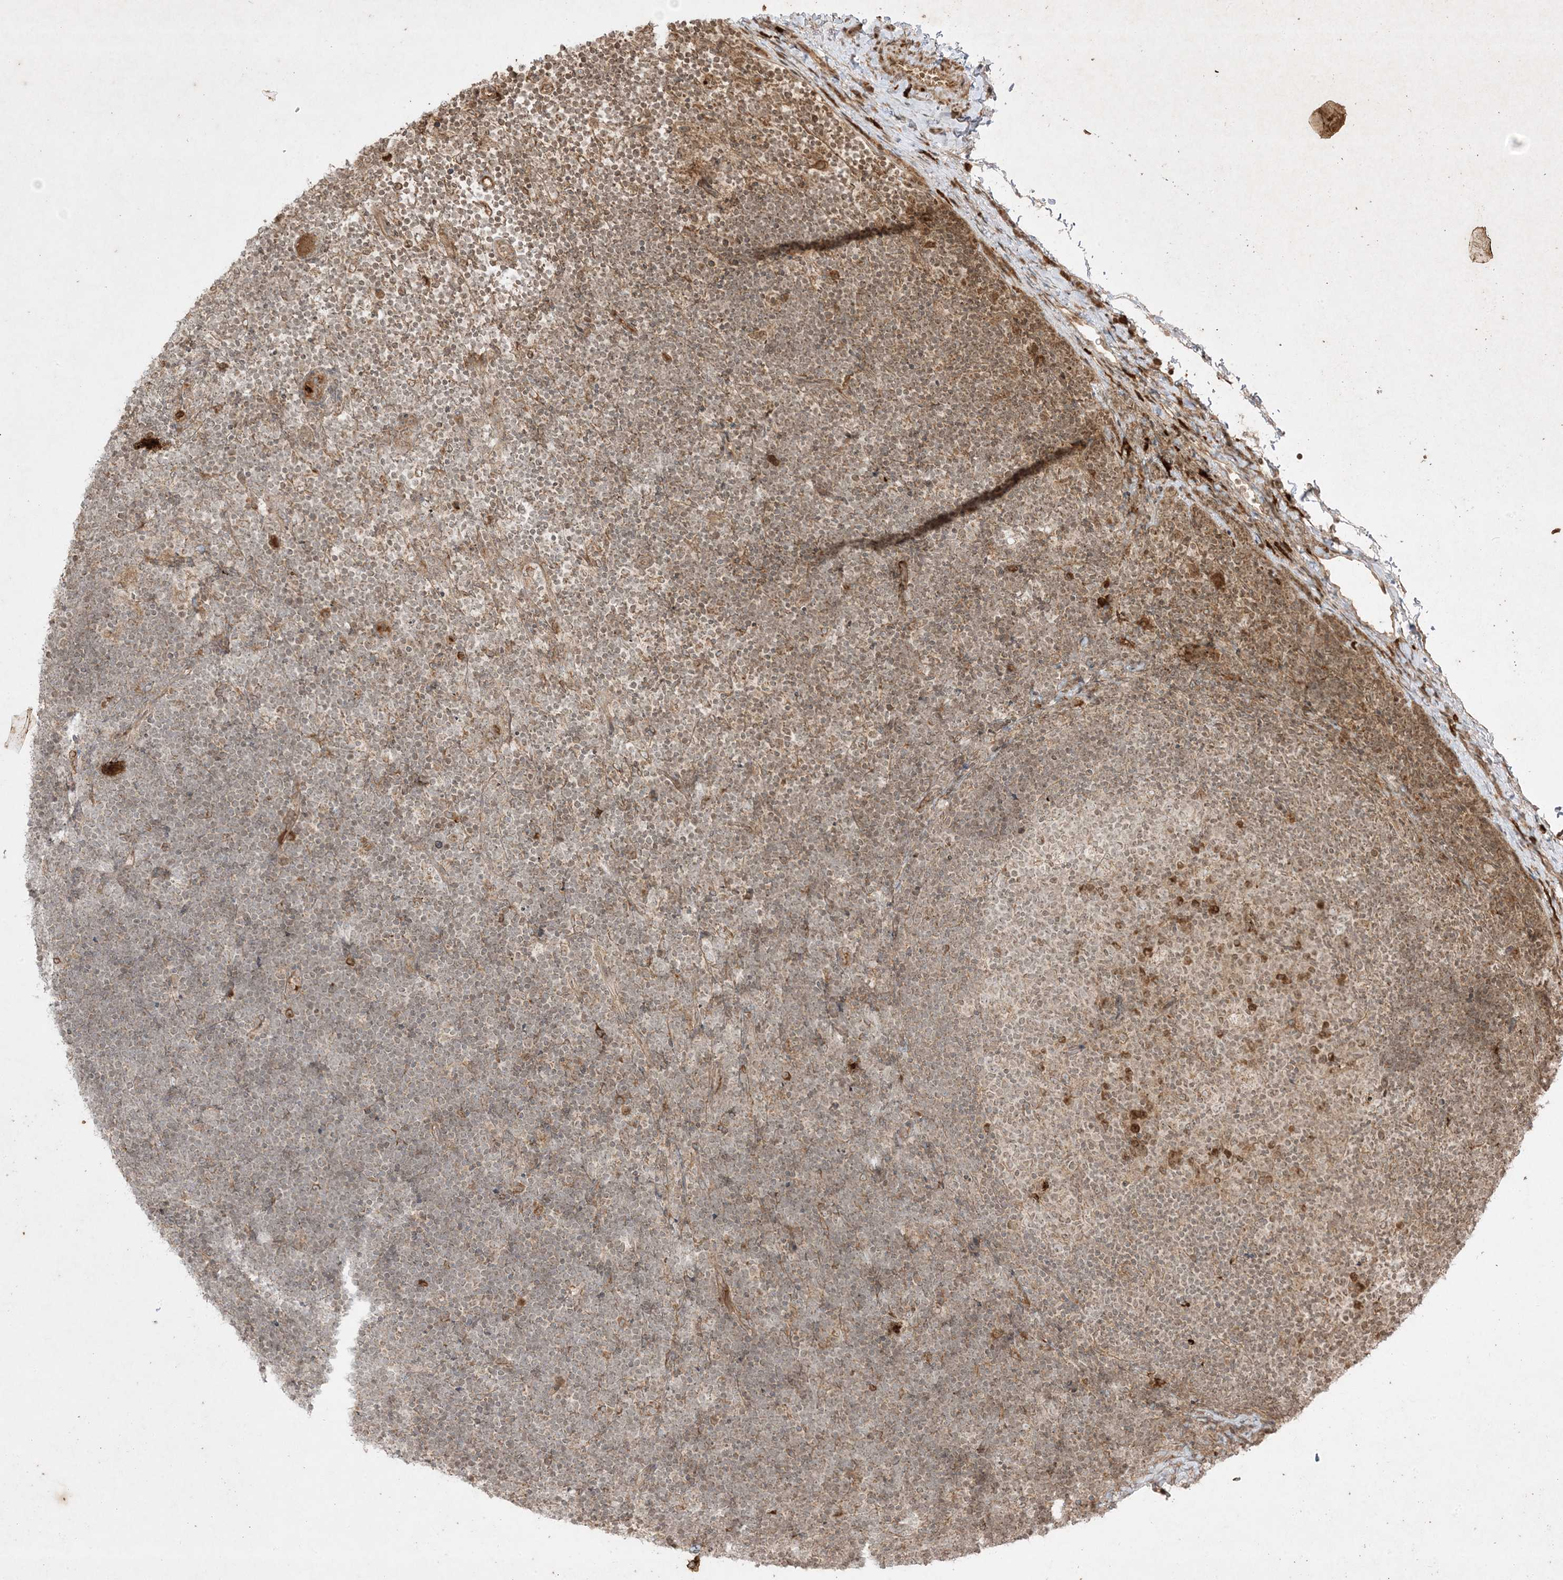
{"staining": {"intensity": "weak", "quantity": "25%-75%", "location": "cytoplasmic/membranous"}, "tissue": "lymphoma", "cell_type": "Tumor cells", "image_type": "cancer", "snomed": [{"axis": "morphology", "description": "Malignant lymphoma, non-Hodgkin's type, High grade"}, {"axis": "topography", "description": "Lymph node"}], "caption": "Immunohistochemistry (IHC) micrograph of human high-grade malignant lymphoma, non-Hodgkin's type stained for a protein (brown), which demonstrates low levels of weak cytoplasmic/membranous expression in approximately 25%-75% of tumor cells.", "gene": "PTK6", "patient": {"sex": "male", "age": 13}}